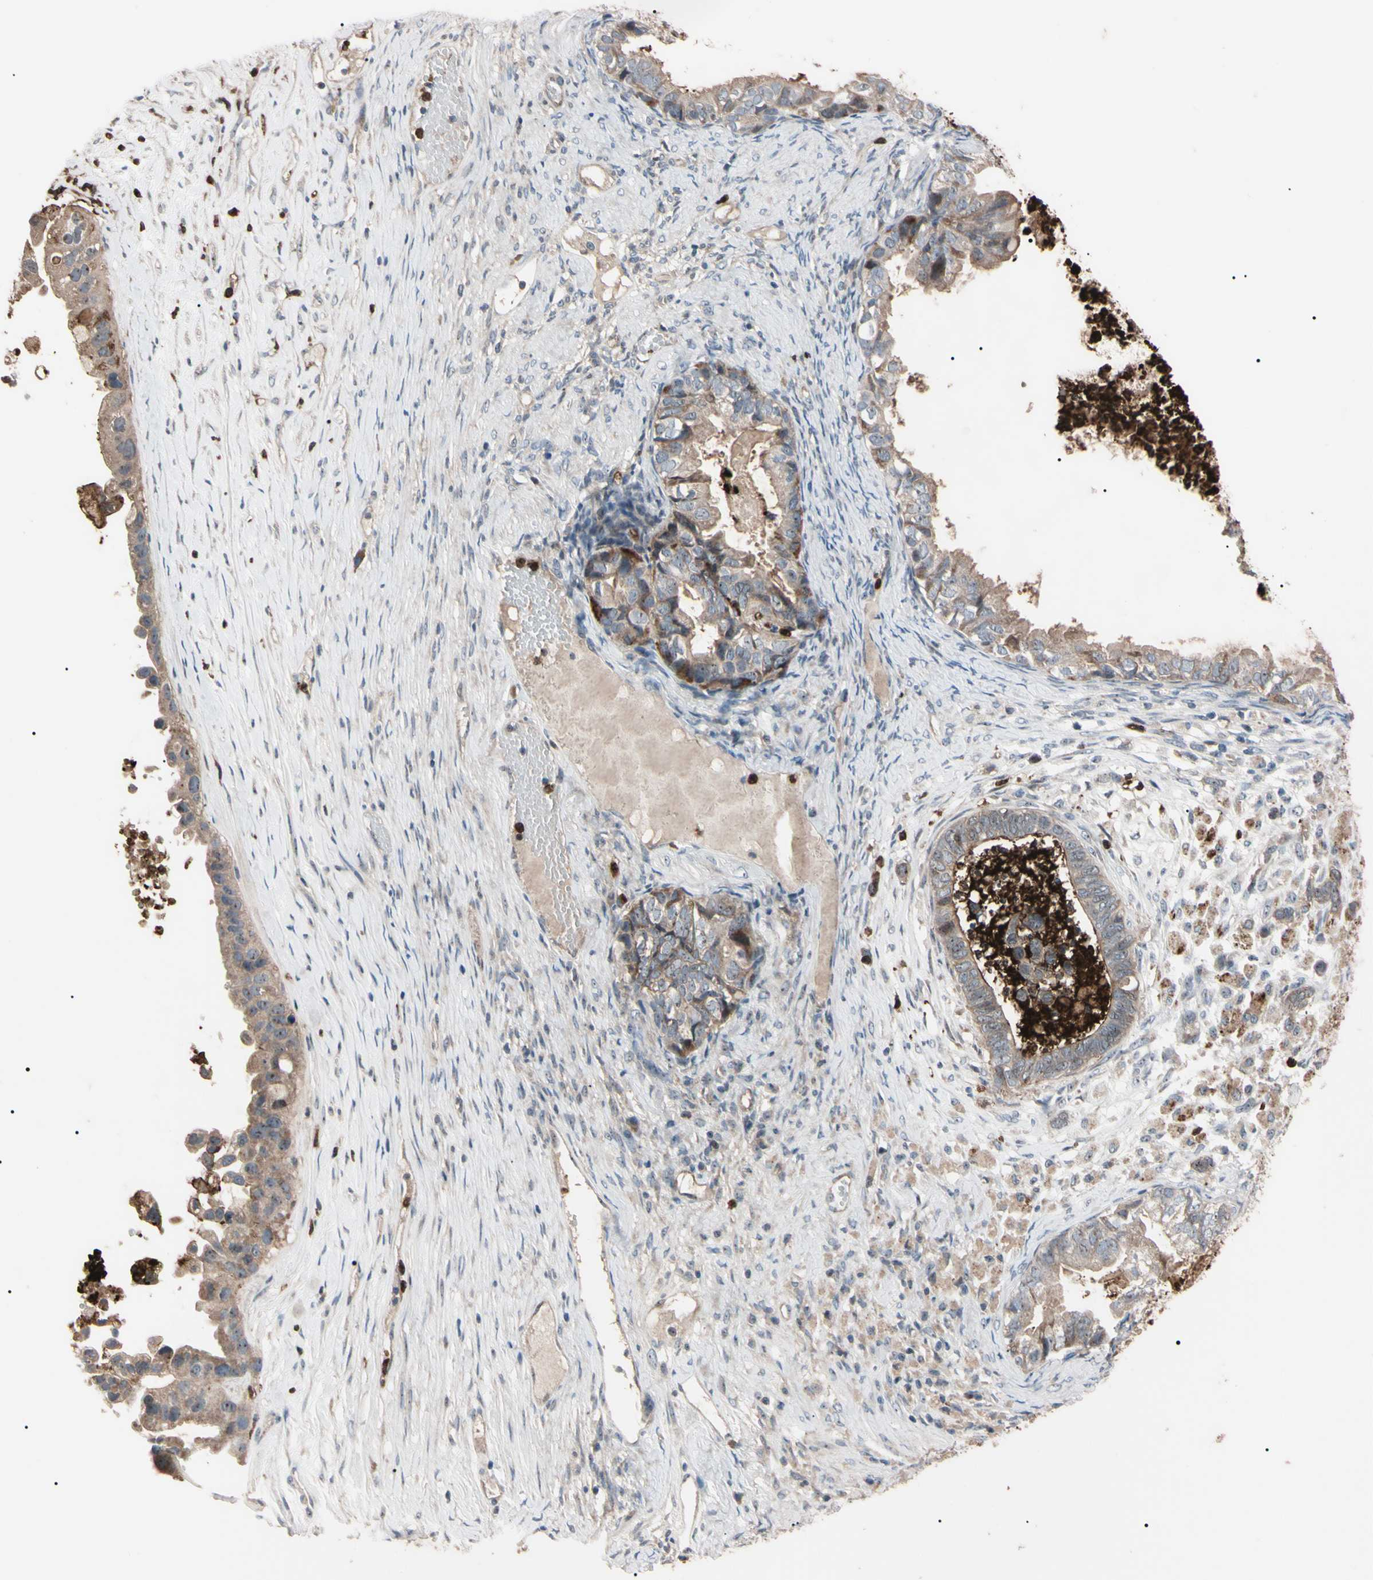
{"staining": {"intensity": "weak", "quantity": ">75%", "location": "cytoplasmic/membranous"}, "tissue": "ovarian cancer", "cell_type": "Tumor cells", "image_type": "cancer", "snomed": [{"axis": "morphology", "description": "Cystadenocarcinoma, mucinous, NOS"}, {"axis": "topography", "description": "Ovary"}], "caption": "Immunohistochemistry of human ovarian mucinous cystadenocarcinoma reveals low levels of weak cytoplasmic/membranous staining in about >75% of tumor cells.", "gene": "TRAF5", "patient": {"sex": "female", "age": 80}}